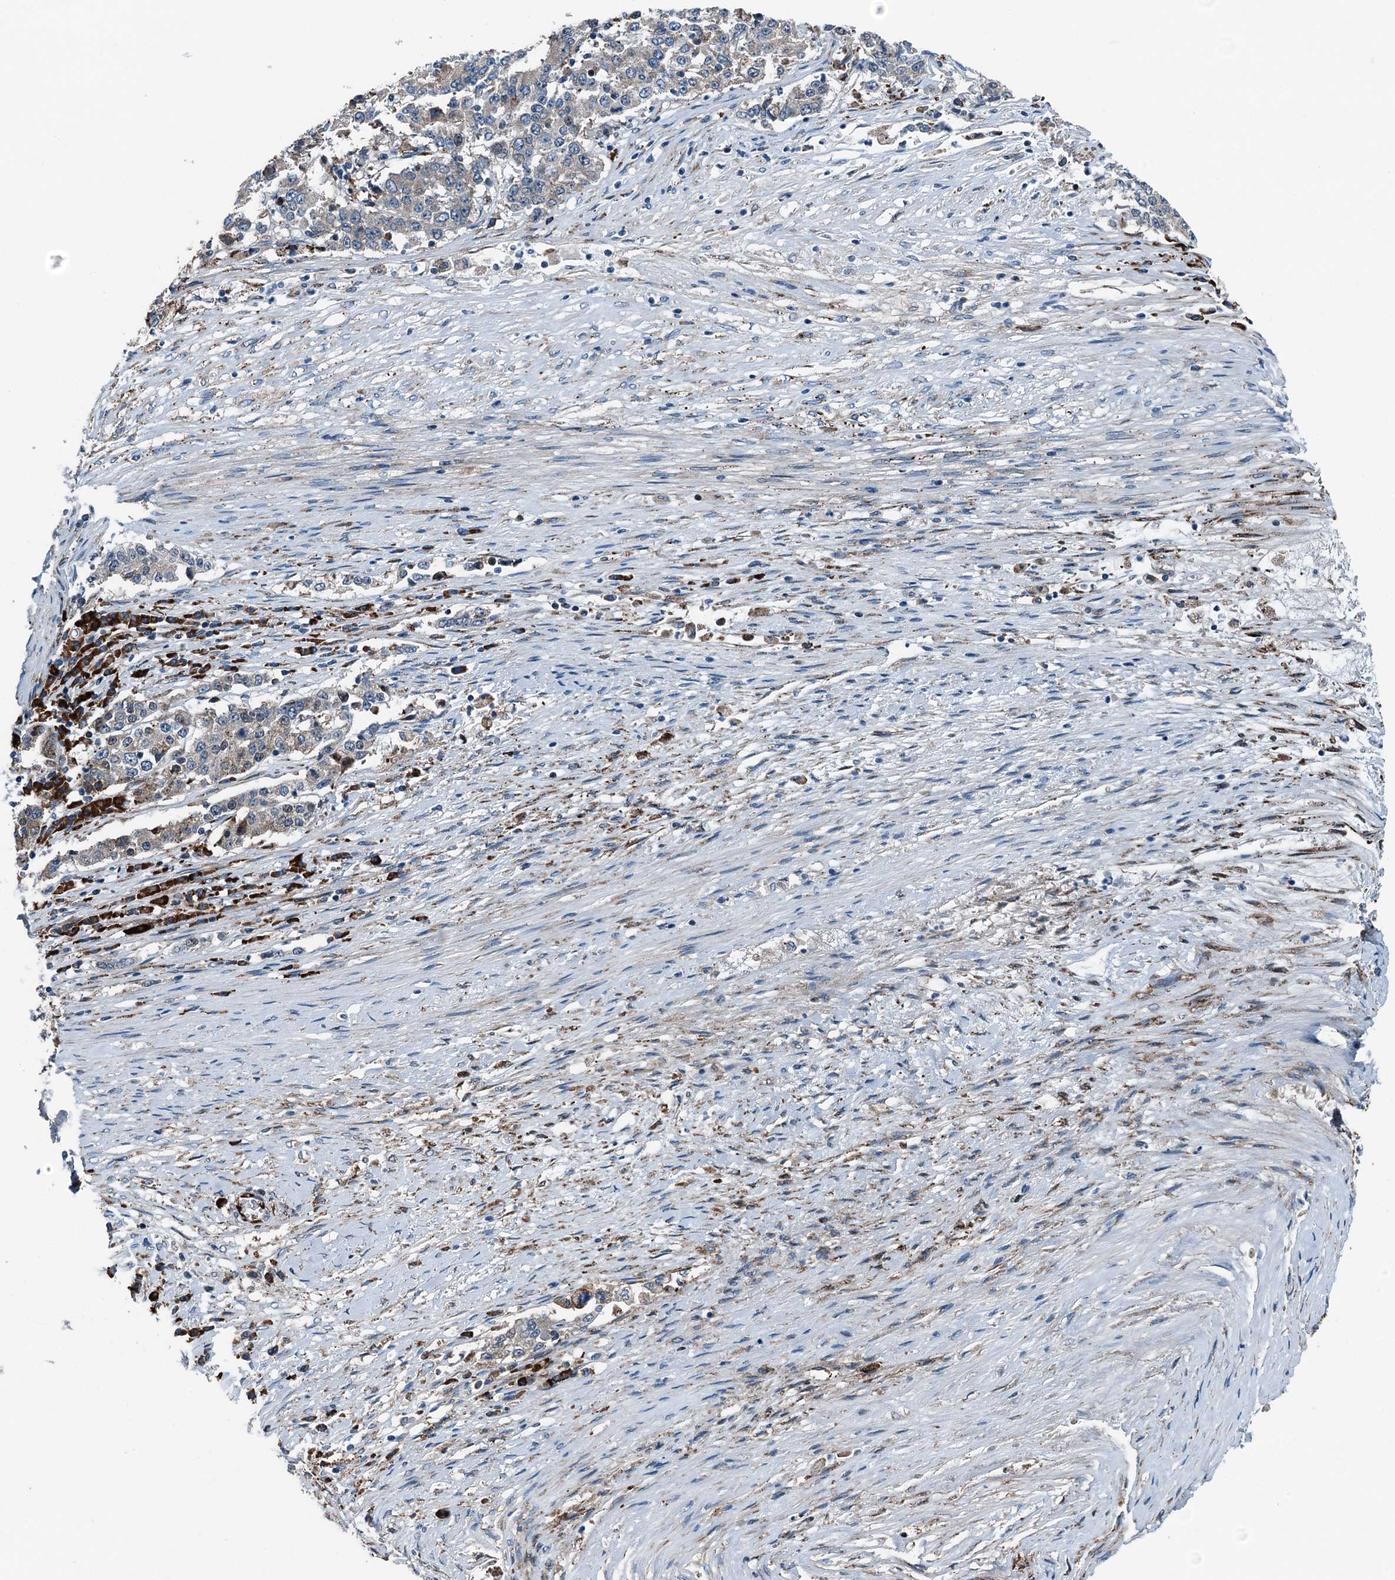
{"staining": {"intensity": "weak", "quantity": "<25%", "location": "cytoplasmic/membranous"}, "tissue": "stomach cancer", "cell_type": "Tumor cells", "image_type": "cancer", "snomed": [{"axis": "morphology", "description": "Adenocarcinoma, NOS"}, {"axis": "topography", "description": "Stomach"}], "caption": "A micrograph of human stomach cancer (adenocarcinoma) is negative for staining in tumor cells.", "gene": "TAMALIN", "patient": {"sex": "male", "age": 59}}